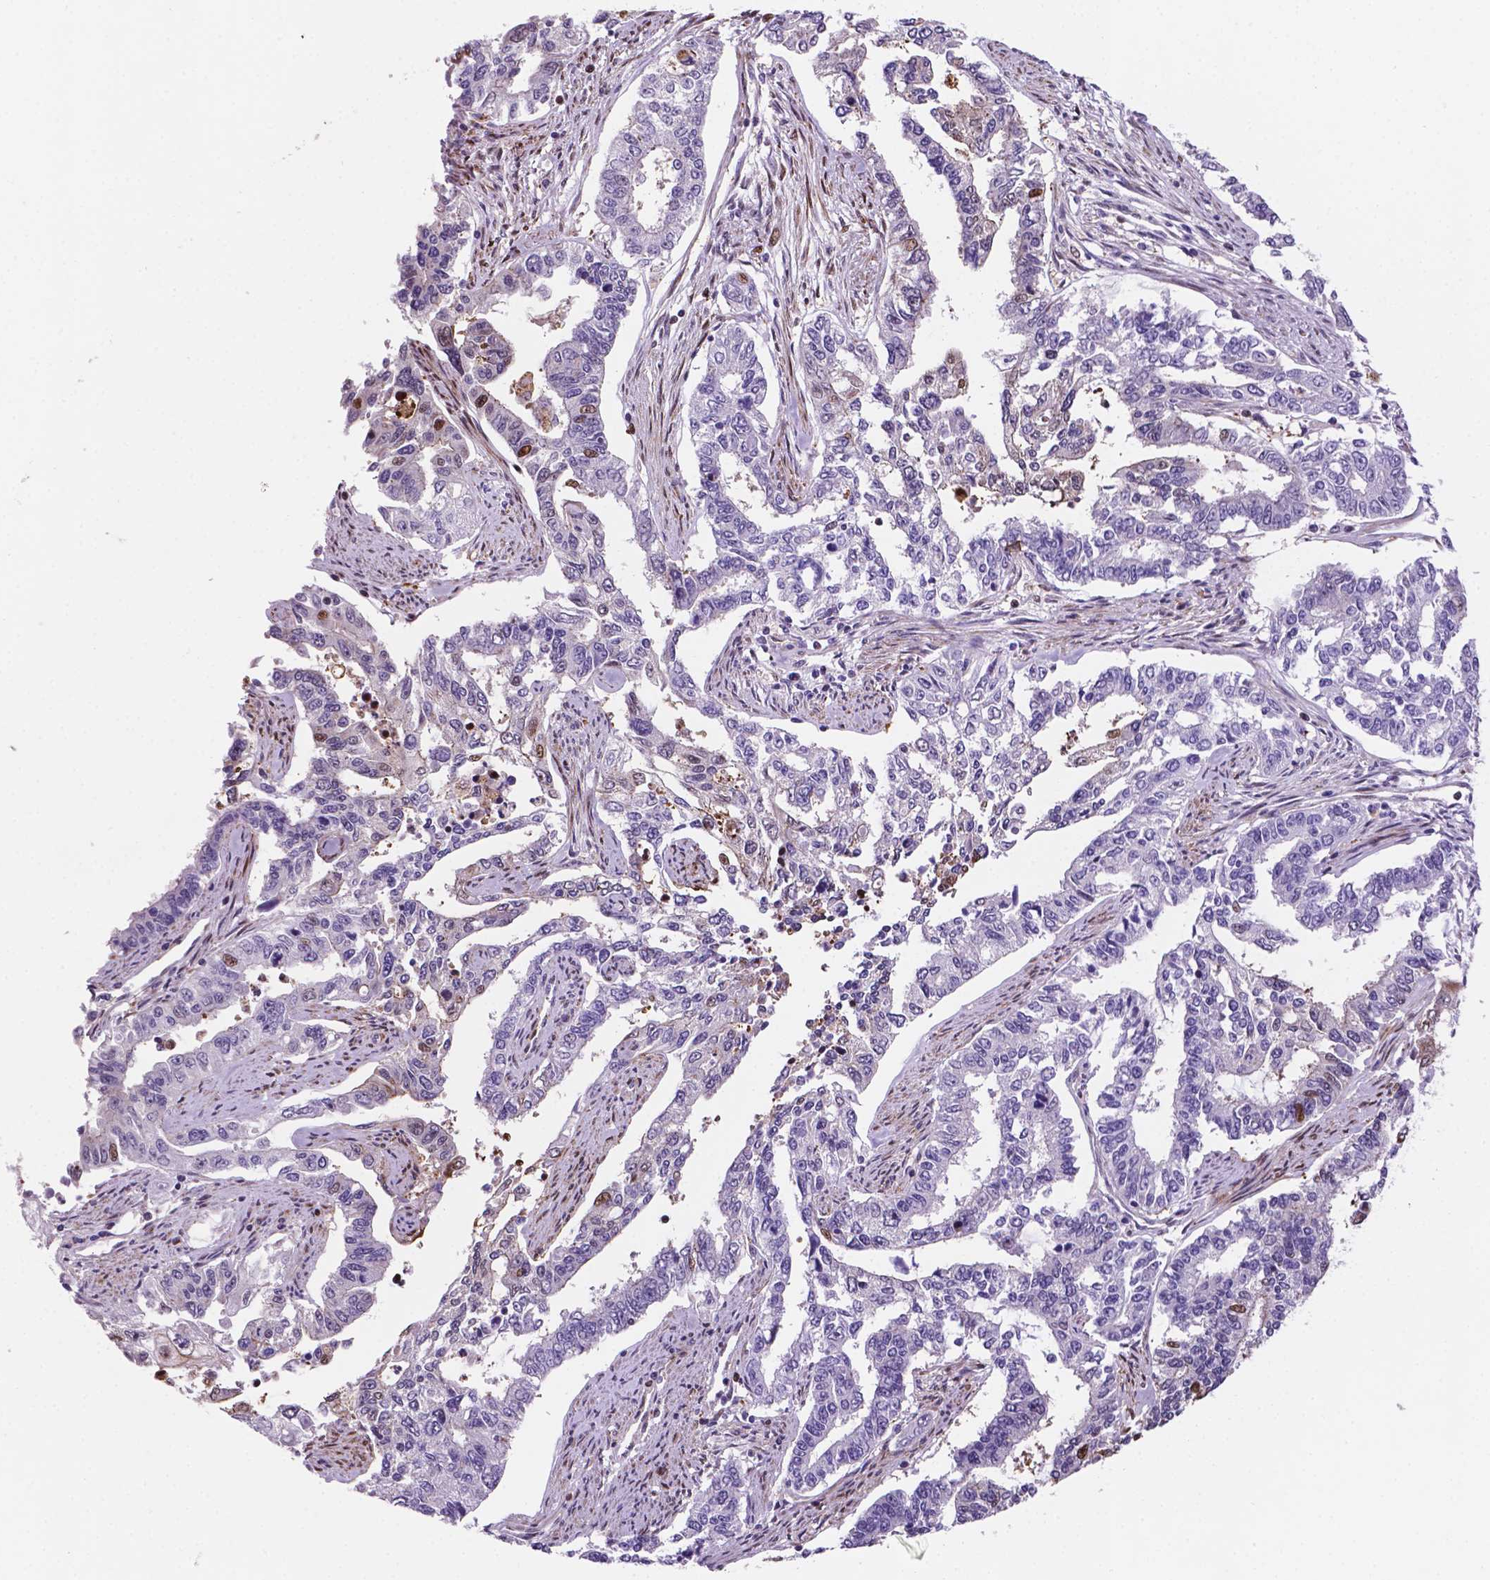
{"staining": {"intensity": "negative", "quantity": "none", "location": "none"}, "tissue": "endometrial cancer", "cell_type": "Tumor cells", "image_type": "cancer", "snomed": [{"axis": "morphology", "description": "Adenocarcinoma, NOS"}, {"axis": "topography", "description": "Uterus"}], "caption": "Immunohistochemical staining of adenocarcinoma (endometrial) exhibits no significant positivity in tumor cells.", "gene": "TM4SF20", "patient": {"sex": "female", "age": 59}}